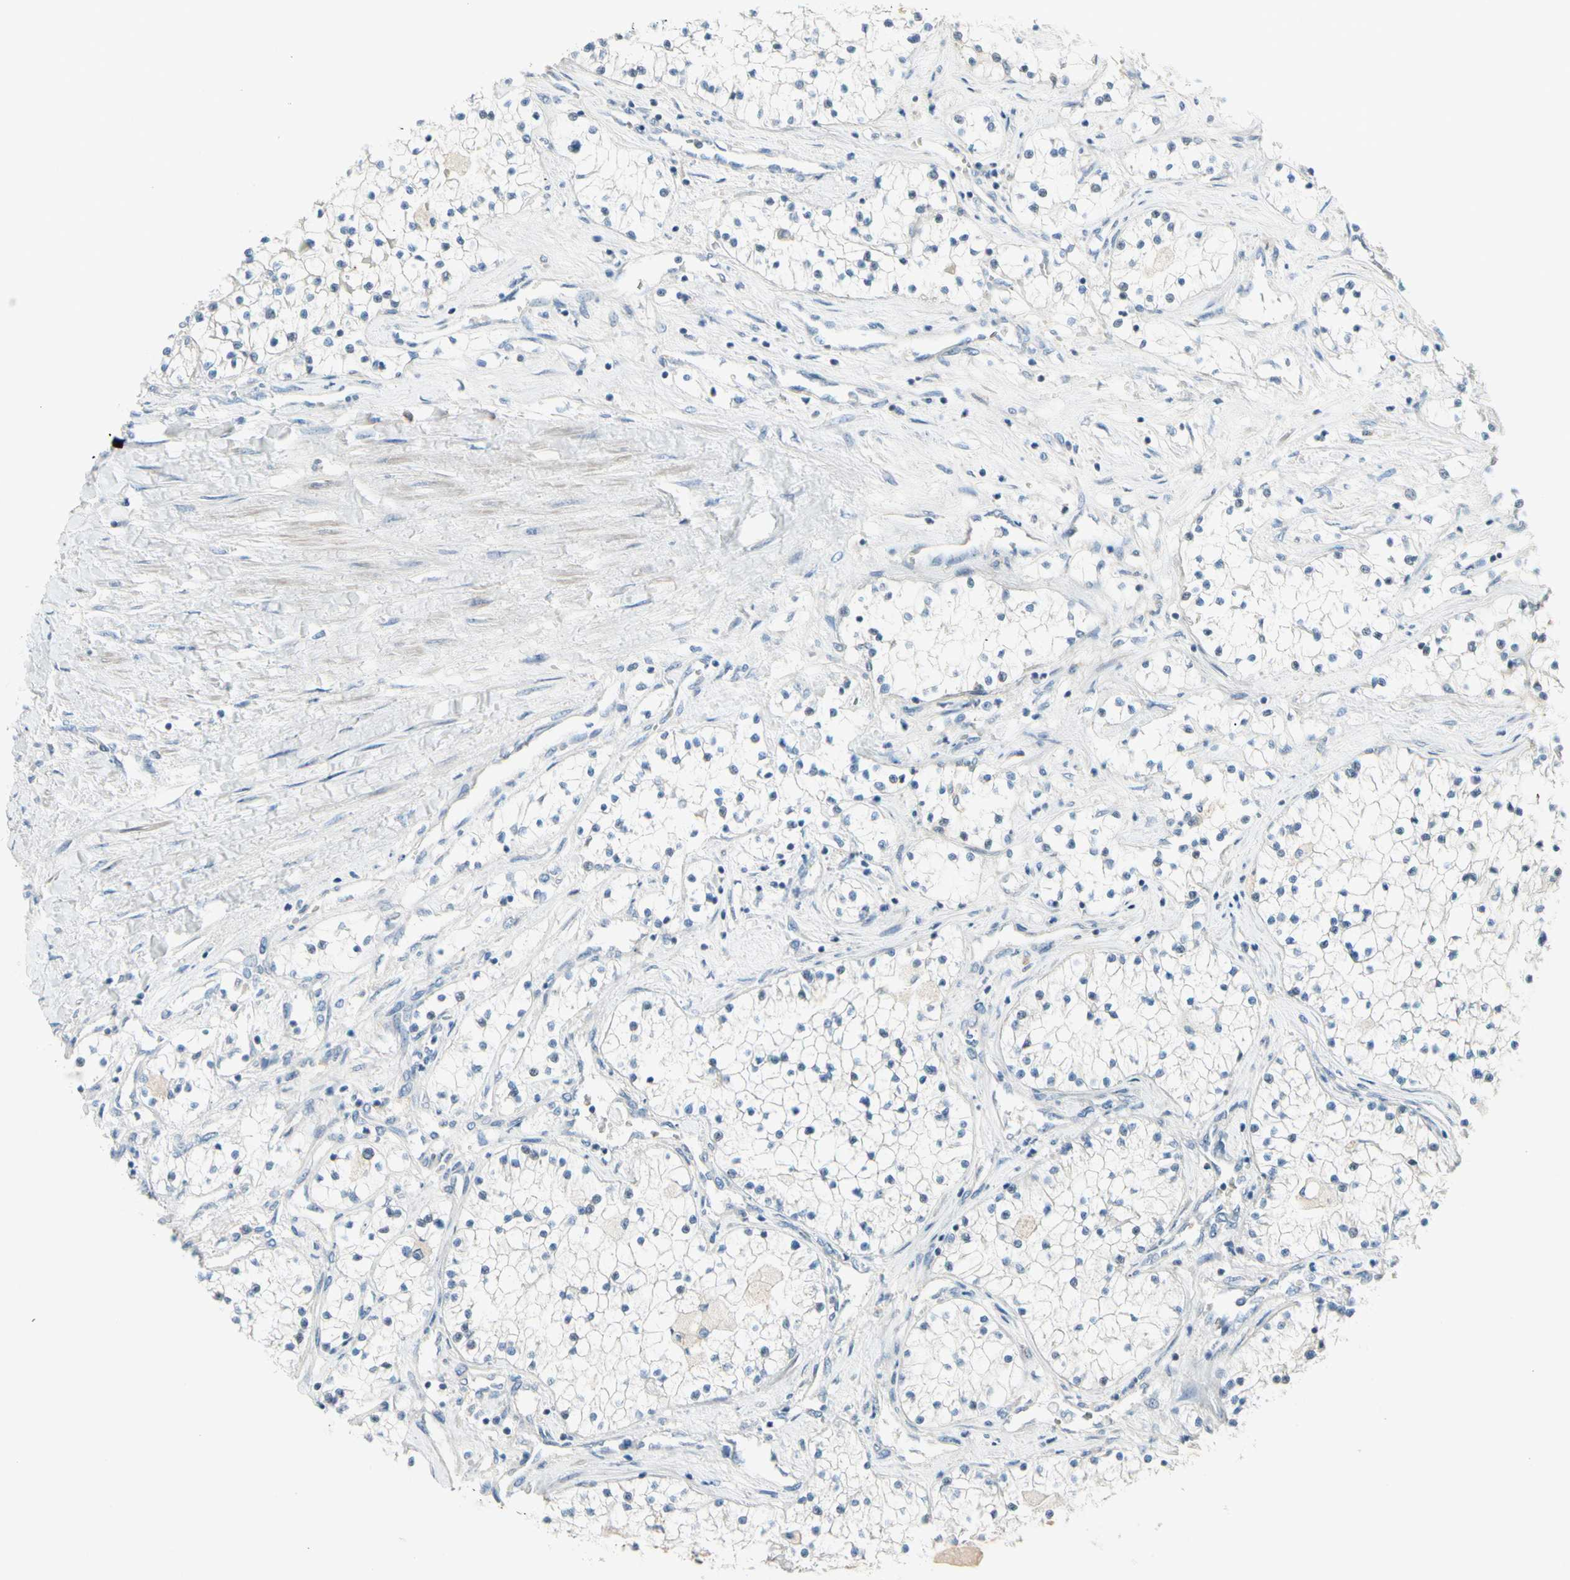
{"staining": {"intensity": "negative", "quantity": "none", "location": "none"}, "tissue": "renal cancer", "cell_type": "Tumor cells", "image_type": "cancer", "snomed": [{"axis": "morphology", "description": "Adenocarcinoma, NOS"}, {"axis": "topography", "description": "Kidney"}], "caption": "A high-resolution micrograph shows IHC staining of adenocarcinoma (renal), which exhibits no significant expression in tumor cells.", "gene": "CYP2E1", "patient": {"sex": "male", "age": 68}}